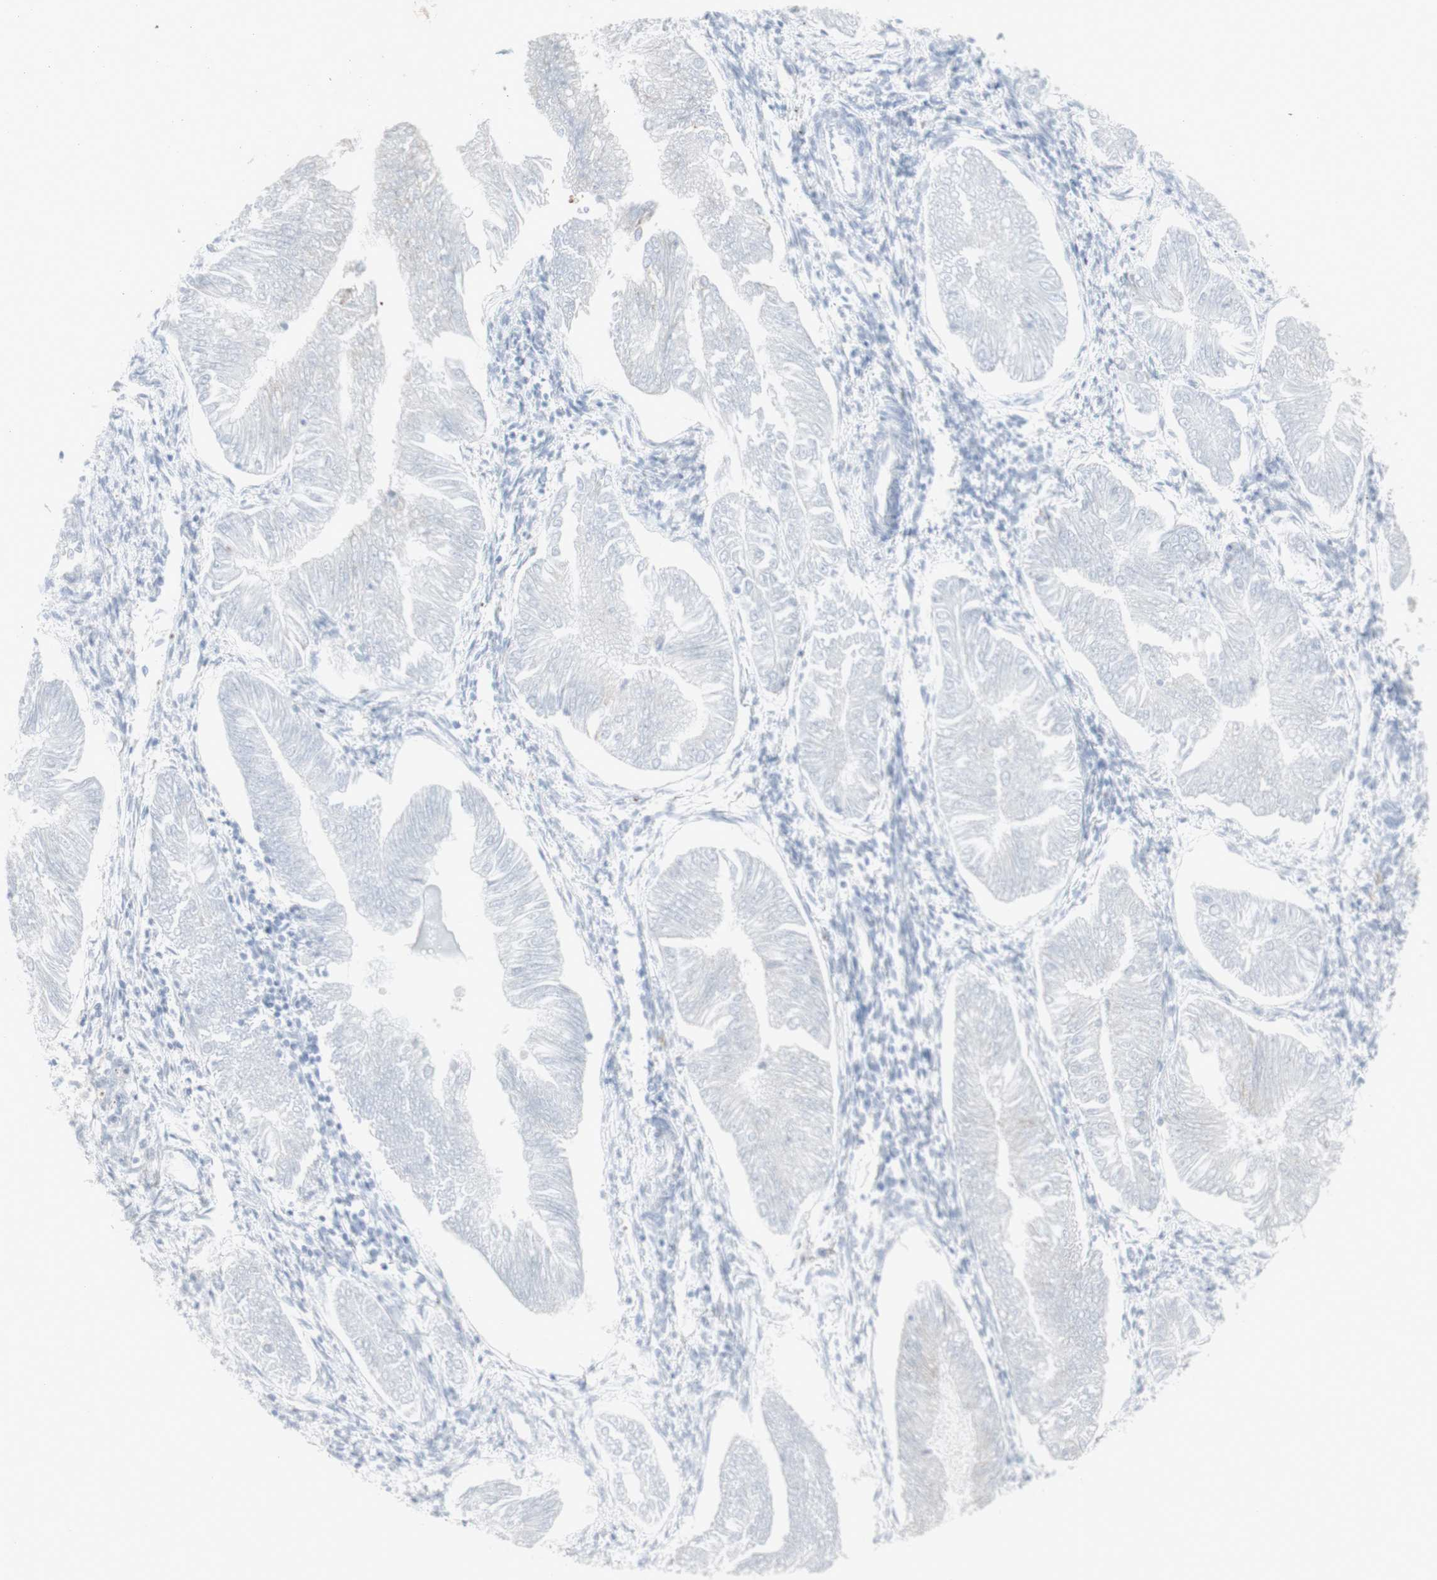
{"staining": {"intensity": "negative", "quantity": "none", "location": "none"}, "tissue": "endometrial cancer", "cell_type": "Tumor cells", "image_type": "cancer", "snomed": [{"axis": "morphology", "description": "Adenocarcinoma, NOS"}, {"axis": "topography", "description": "Endometrium"}], "caption": "The immunohistochemistry (IHC) micrograph has no significant staining in tumor cells of endometrial cancer (adenocarcinoma) tissue.", "gene": "ENSG00000198211", "patient": {"sex": "female", "age": 53}}